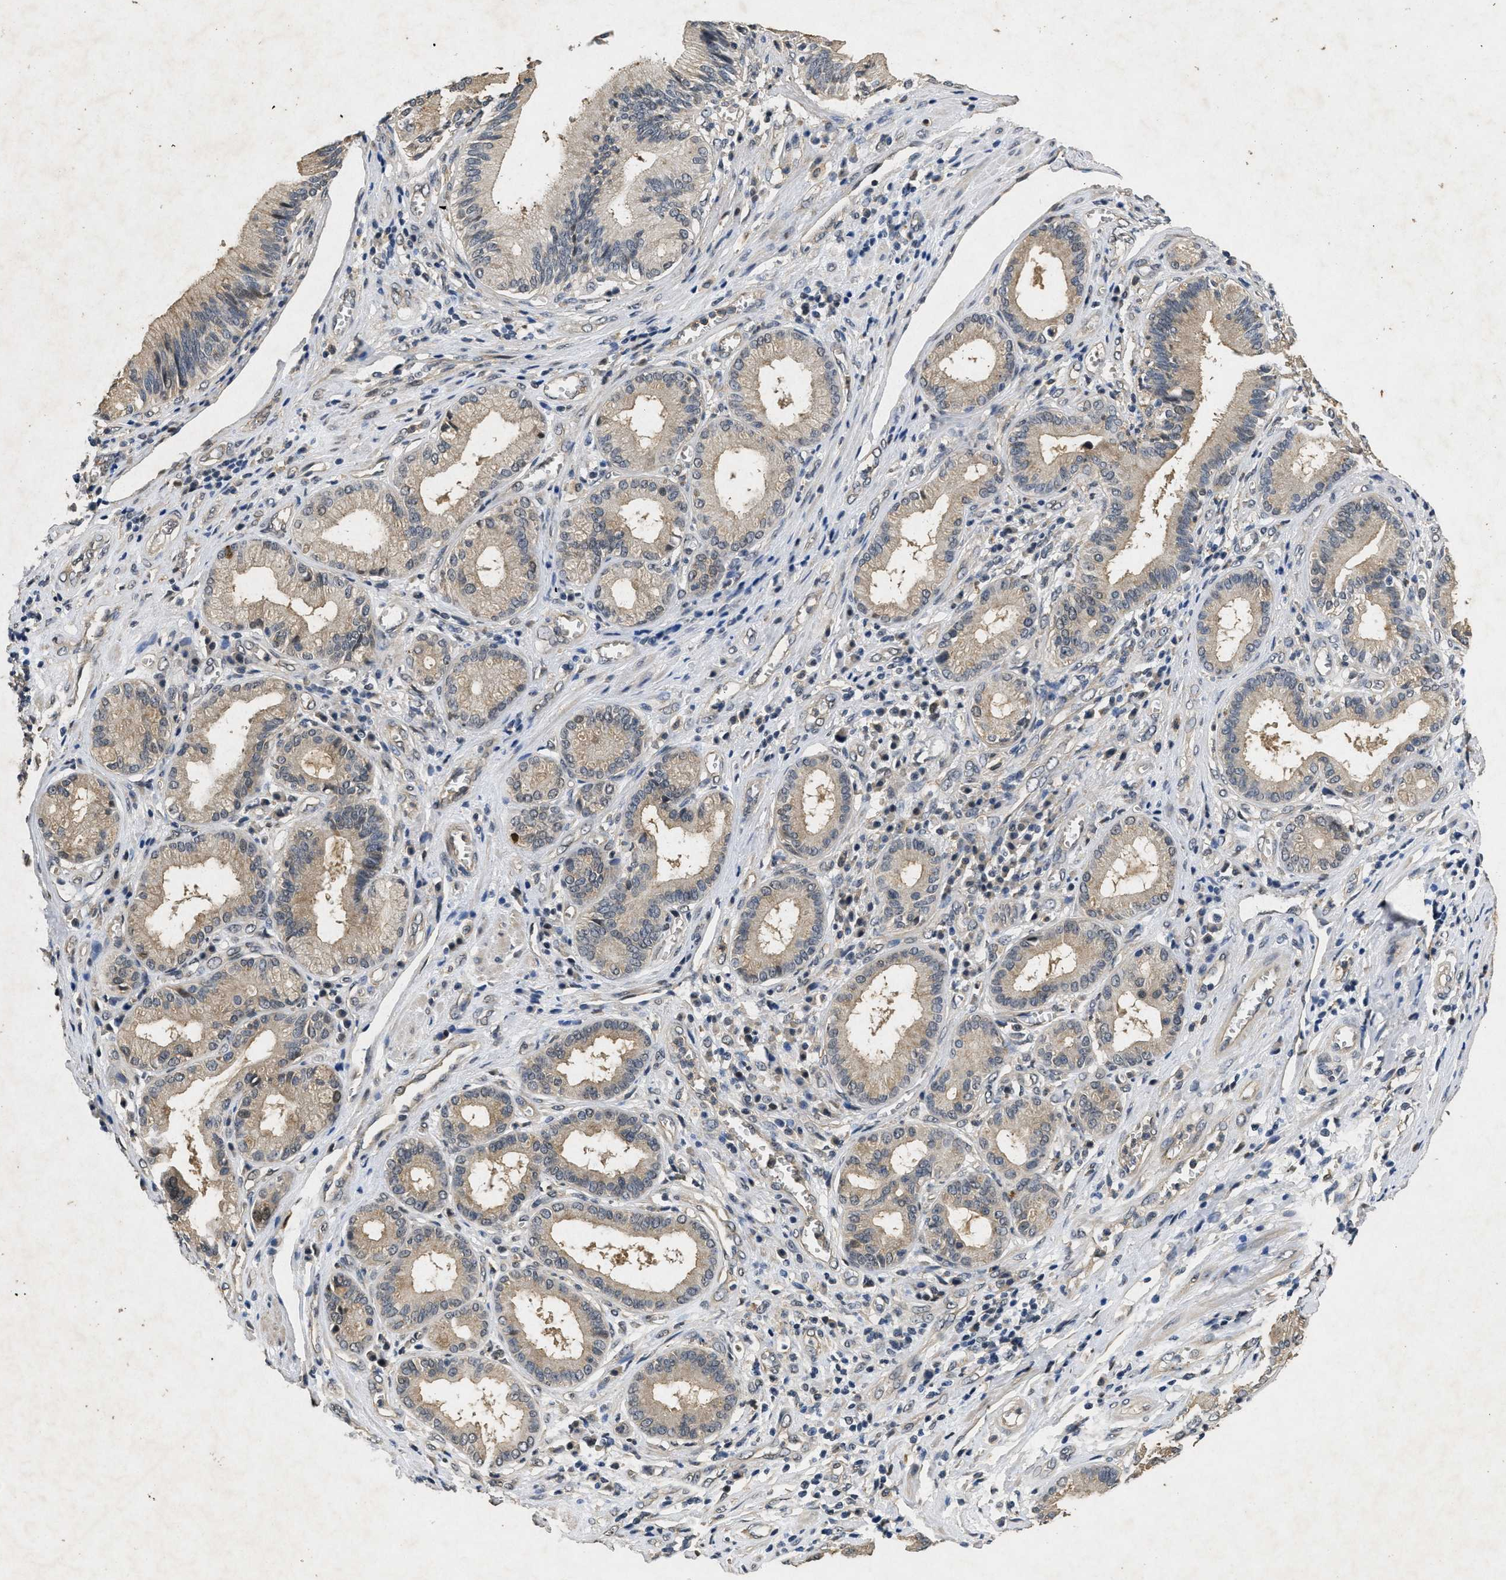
{"staining": {"intensity": "weak", "quantity": ">75%", "location": "cytoplasmic/membranous"}, "tissue": "pancreatic cancer", "cell_type": "Tumor cells", "image_type": "cancer", "snomed": [{"axis": "morphology", "description": "Adenocarcinoma, NOS"}, {"axis": "topography", "description": "Pancreas"}], "caption": "A micrograph of pancreatic cancer stained for a protein exhibits weak cytoplasmic/membranous brown staining in tumor cells. (Brightfield microscopy of DAB IHC at high magnification).", "gene": "PAPOLG", "patient": {"sex": "female", "age": 75}}